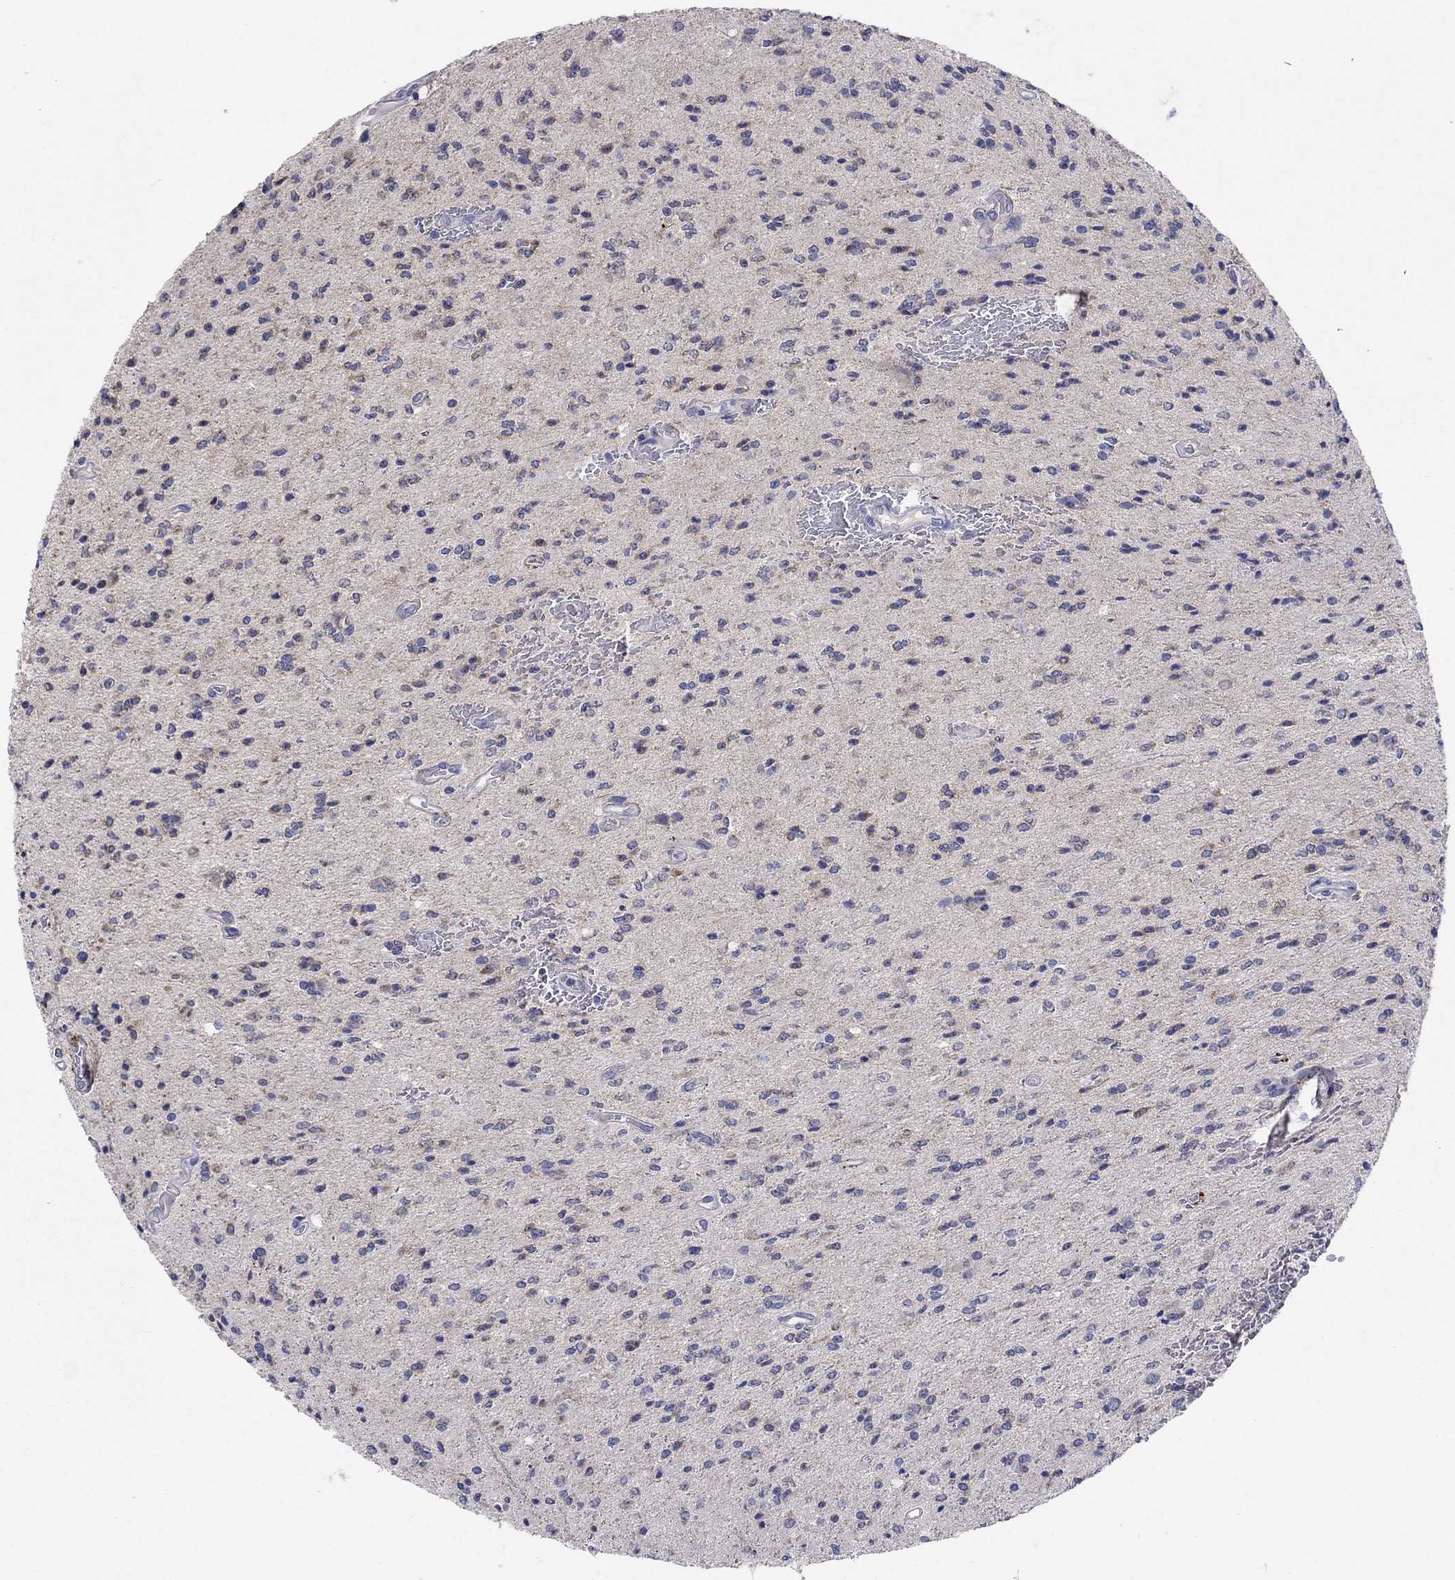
{"staining": {"intensity": "moderate", "quantity": "<25%", "location": "cytoplasmic/membranous"}, "tissue": "glioma", "cell_type": "Tumor cells", "image_type": "cancer", "snomed": [{"axis": "morphology", "description": "Glioma, malignant, Low grade"}, {"axis": "topography", "description": "Brain"}], "caption": "High-magnification brightfield microscopy of low-grade glioma (malignant) stained with DAB (brown) and counterstained with hematoxylin (blue). tumor cells exhibit moderate cytoplasmic/membranous expression is present in about<25% of cells.", "gene": "CLVS1", "patient": {"sex": "male", "age": 67}}